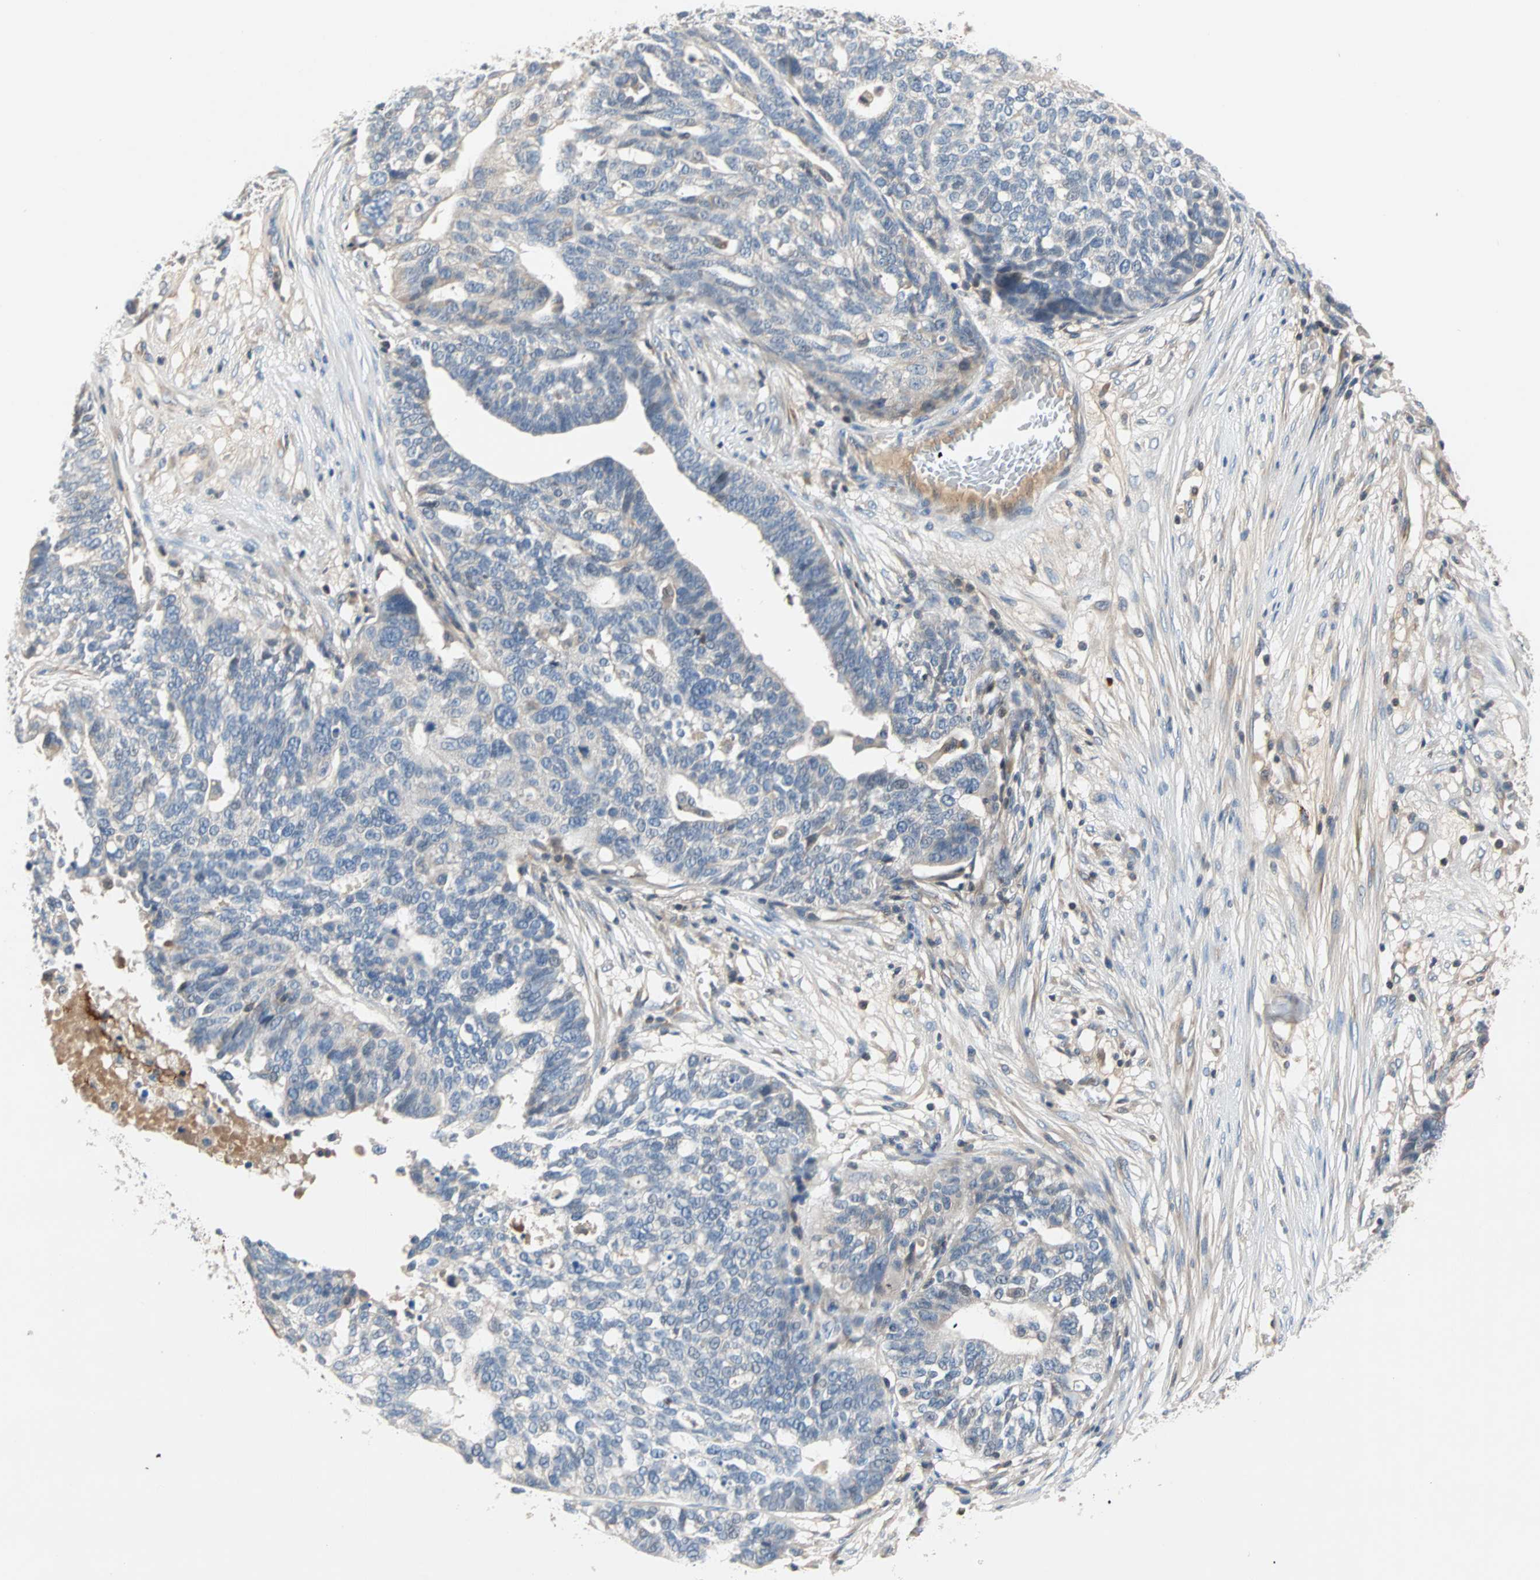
{"staining": {"intensity": "negative", "quantity": "none", "location": "none"}, "tissue": "ovarian cancer", "cell_type": "Tumor cells", "image_type": "cancer", "snomed": [{"axis": "morphology", "description": "Cystadenocarcinoma, serous, NOS"}, {"axis": "topography", "description": "Ovary"}], "caption": "DAB (3,3'-diaminobenzidine) immunohistochemical staining of human ovarian serous cystadenocarcinoma shows no significant positivity in tumor cells.", "gene": "MAP4K1", "patient": {"sex": "female", "age": 59}}